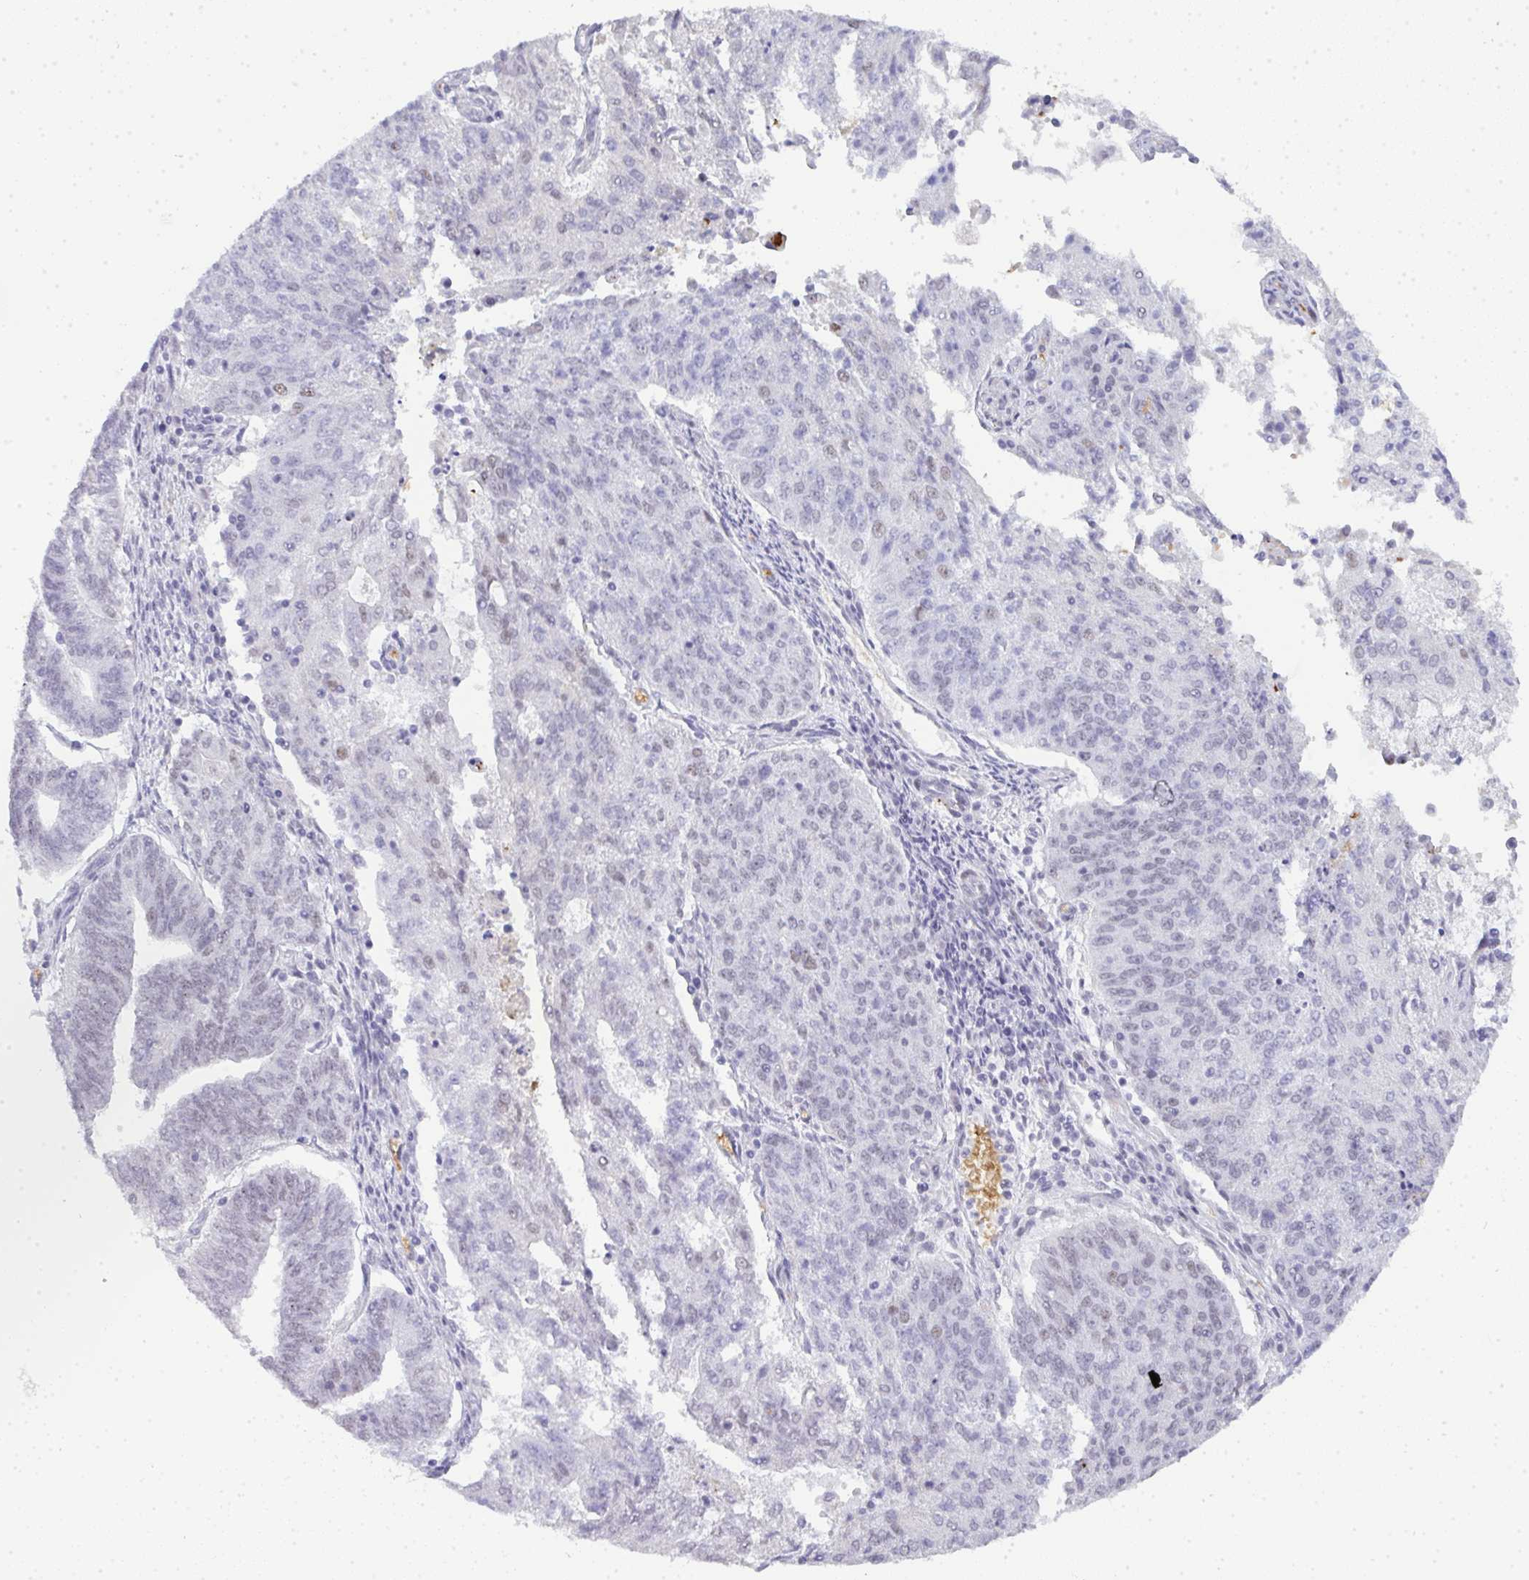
{"staining": {"intensity": "negative", "quantity": "none", "location": "none"}, "tissue": "endometrial cancer", "cell_type": "Tumor cells", "image_type": "cancer", "snomed": [{"axis": "morphology", "description": "Adenocarcinoma, NOS"}, {"axis": "topography", "description": "Endometrium"}], "caption": "Micrograph shows no protein positivity in tumor cells of endometrial cancer tissue.", "gene": "TNMD", "patient": {"sex": "female", "age": 82}}